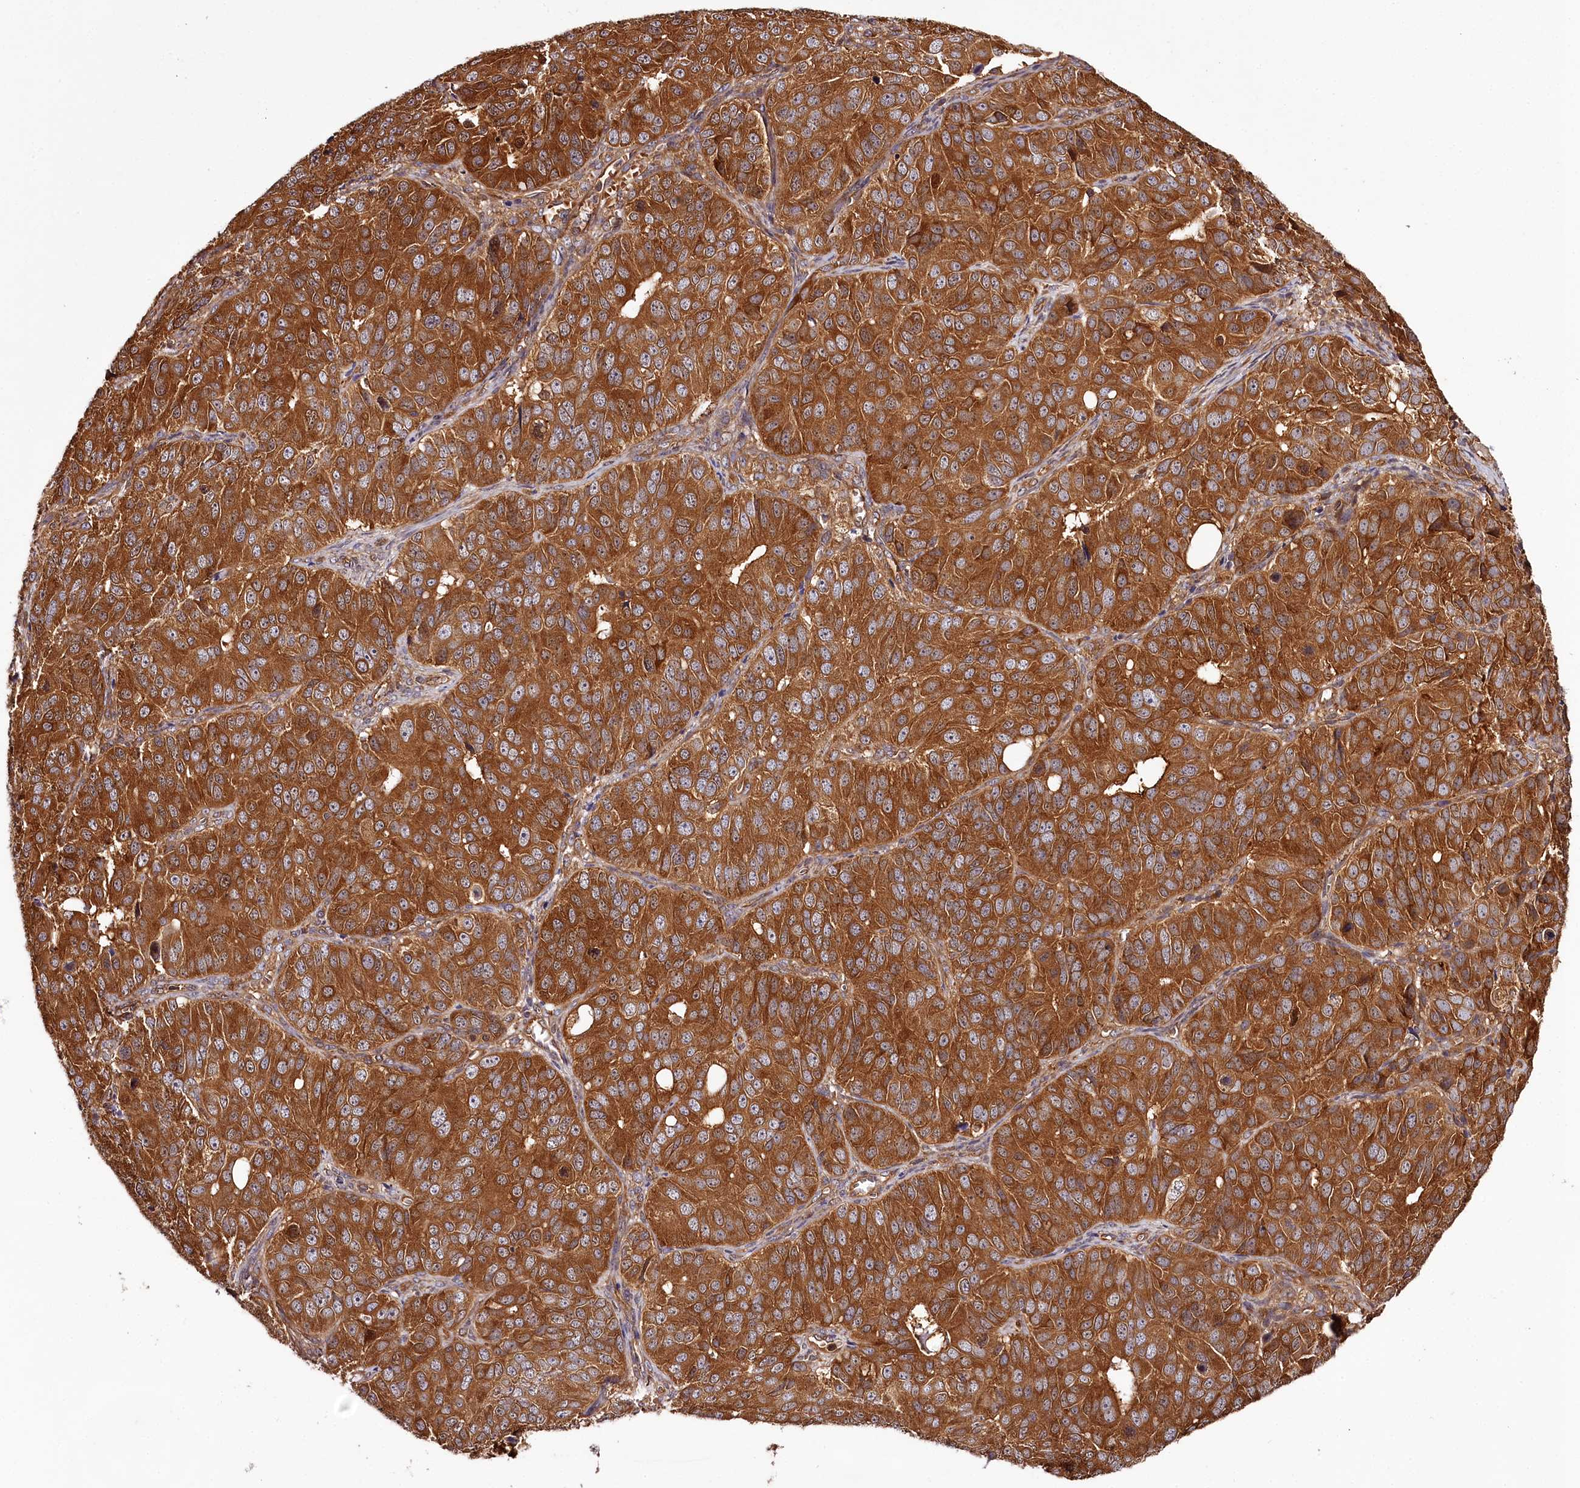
{"staining": {"intensity": "strong", "quantity": ">75%", "location": "cytoplasmic/membranous"}, "tissue": "ovarian cancer", "cell_type": "Tumor cells", "image_type": "cancer", "snomed": [{"axis": "morphology", "description": "Carcinoma, endometroid"}, {"axis": "topography", "description": "Ovary"}], "caption": "A high-resolution image shows immunohistochemistry staining of endometroid carcinoma (ovarian), which shows strong cytoplasmic/membranous staining in about >75% of tumor cells.", "gene": "TARS1", "patient": {"sex": "female", "age": 51}}